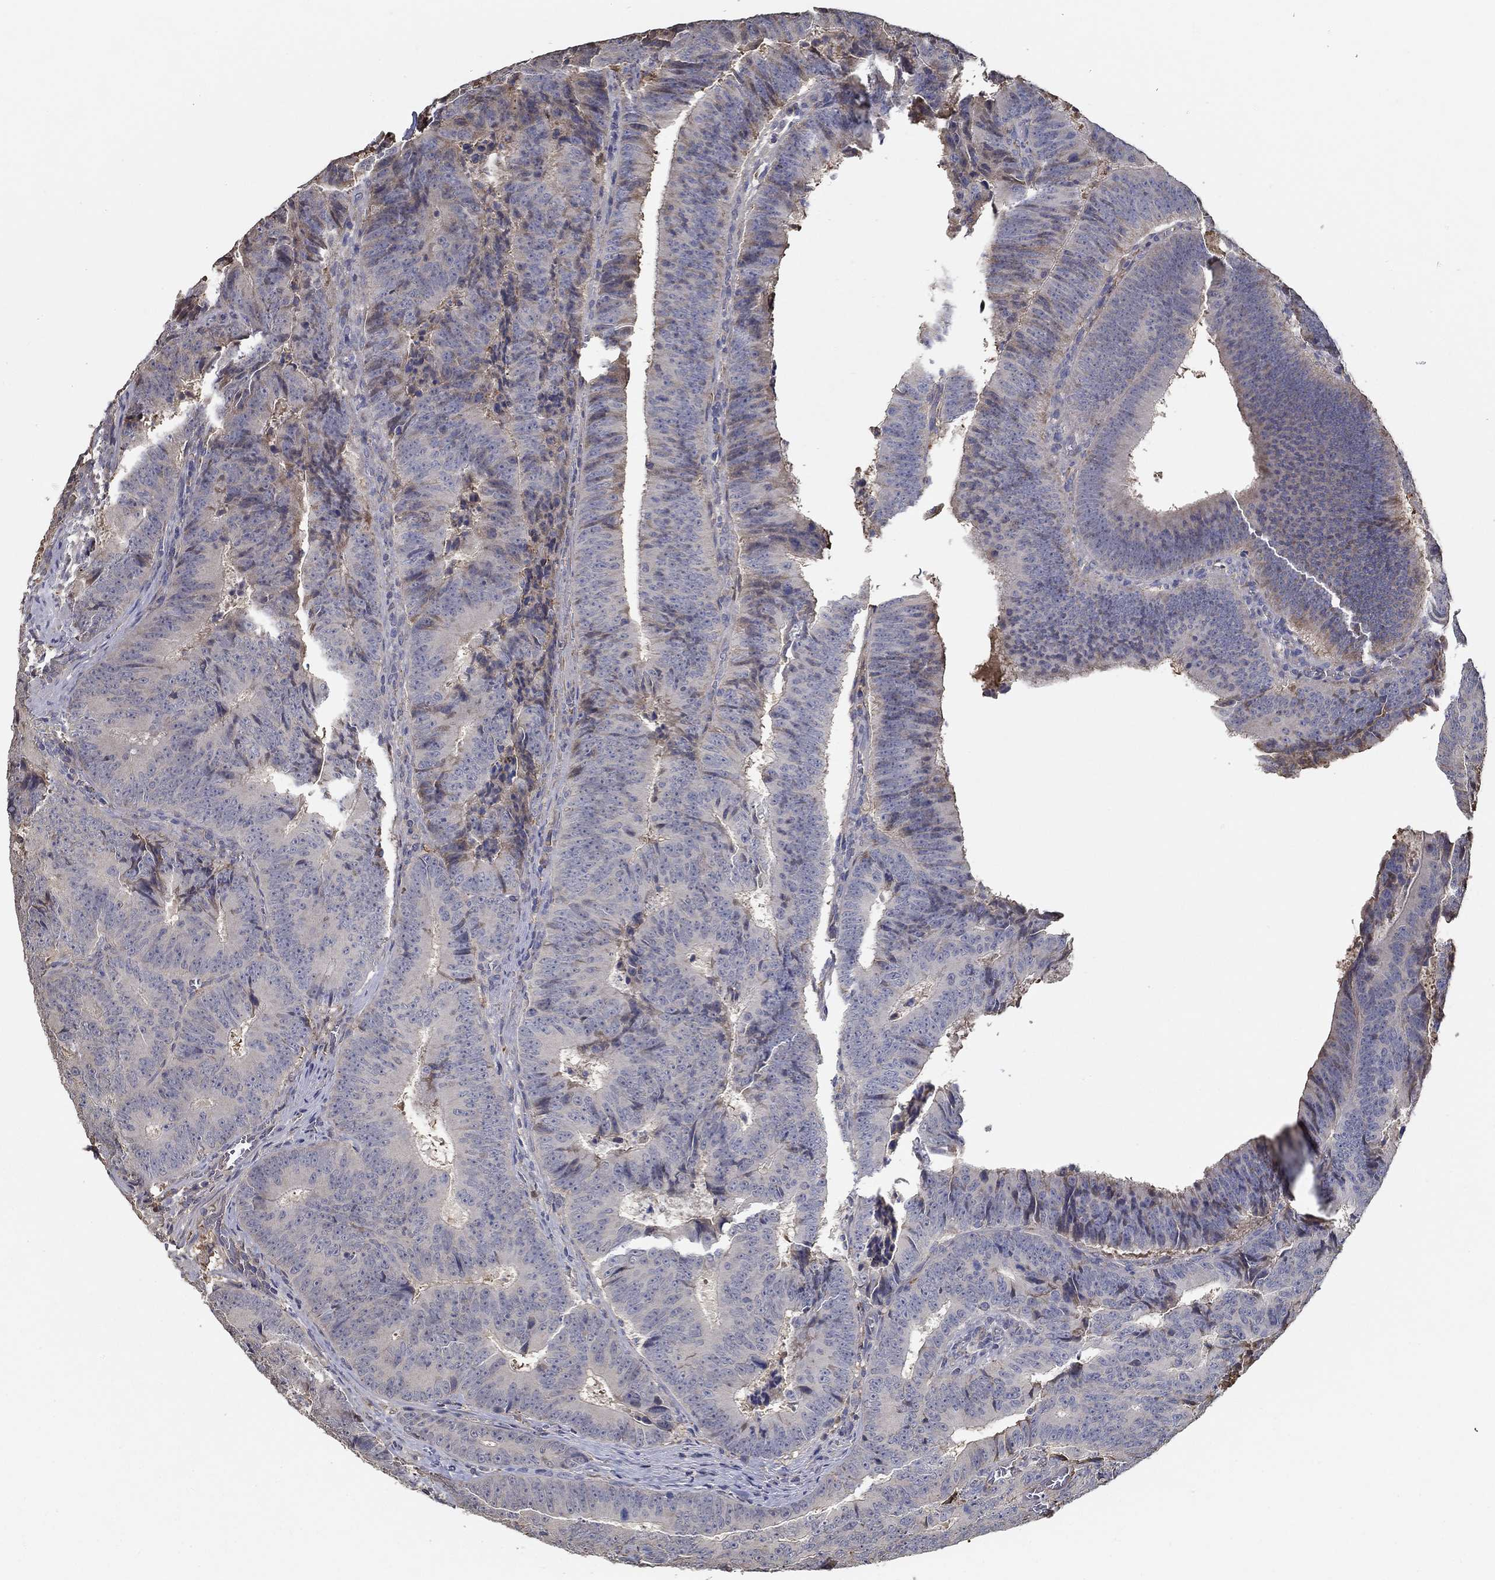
{"staining": {"intensity": "negative", "quantity": "none", "location": "none"}, "tissue": "colorectal cancer", "cell_type": "Tumor cells", "image_type": "cancer", "snomed": [{"axis": "morphology", "description": "Adenocarcinoma, NOS"}, {"axis": "topography", "description": "Colon"}], "caption": "Tumor cells are negative for brown protein staining in colorectal cancer (adenocarcinoma). The staining was performed using DAB (3,3'-diaminobenzidine) to visualize the protein expression in brown, while the nuclei were stained in blue with hematoxylin (Magnification: 20x).", "gene": "IL10", "patient": {"sex": "female", "age": 82}}